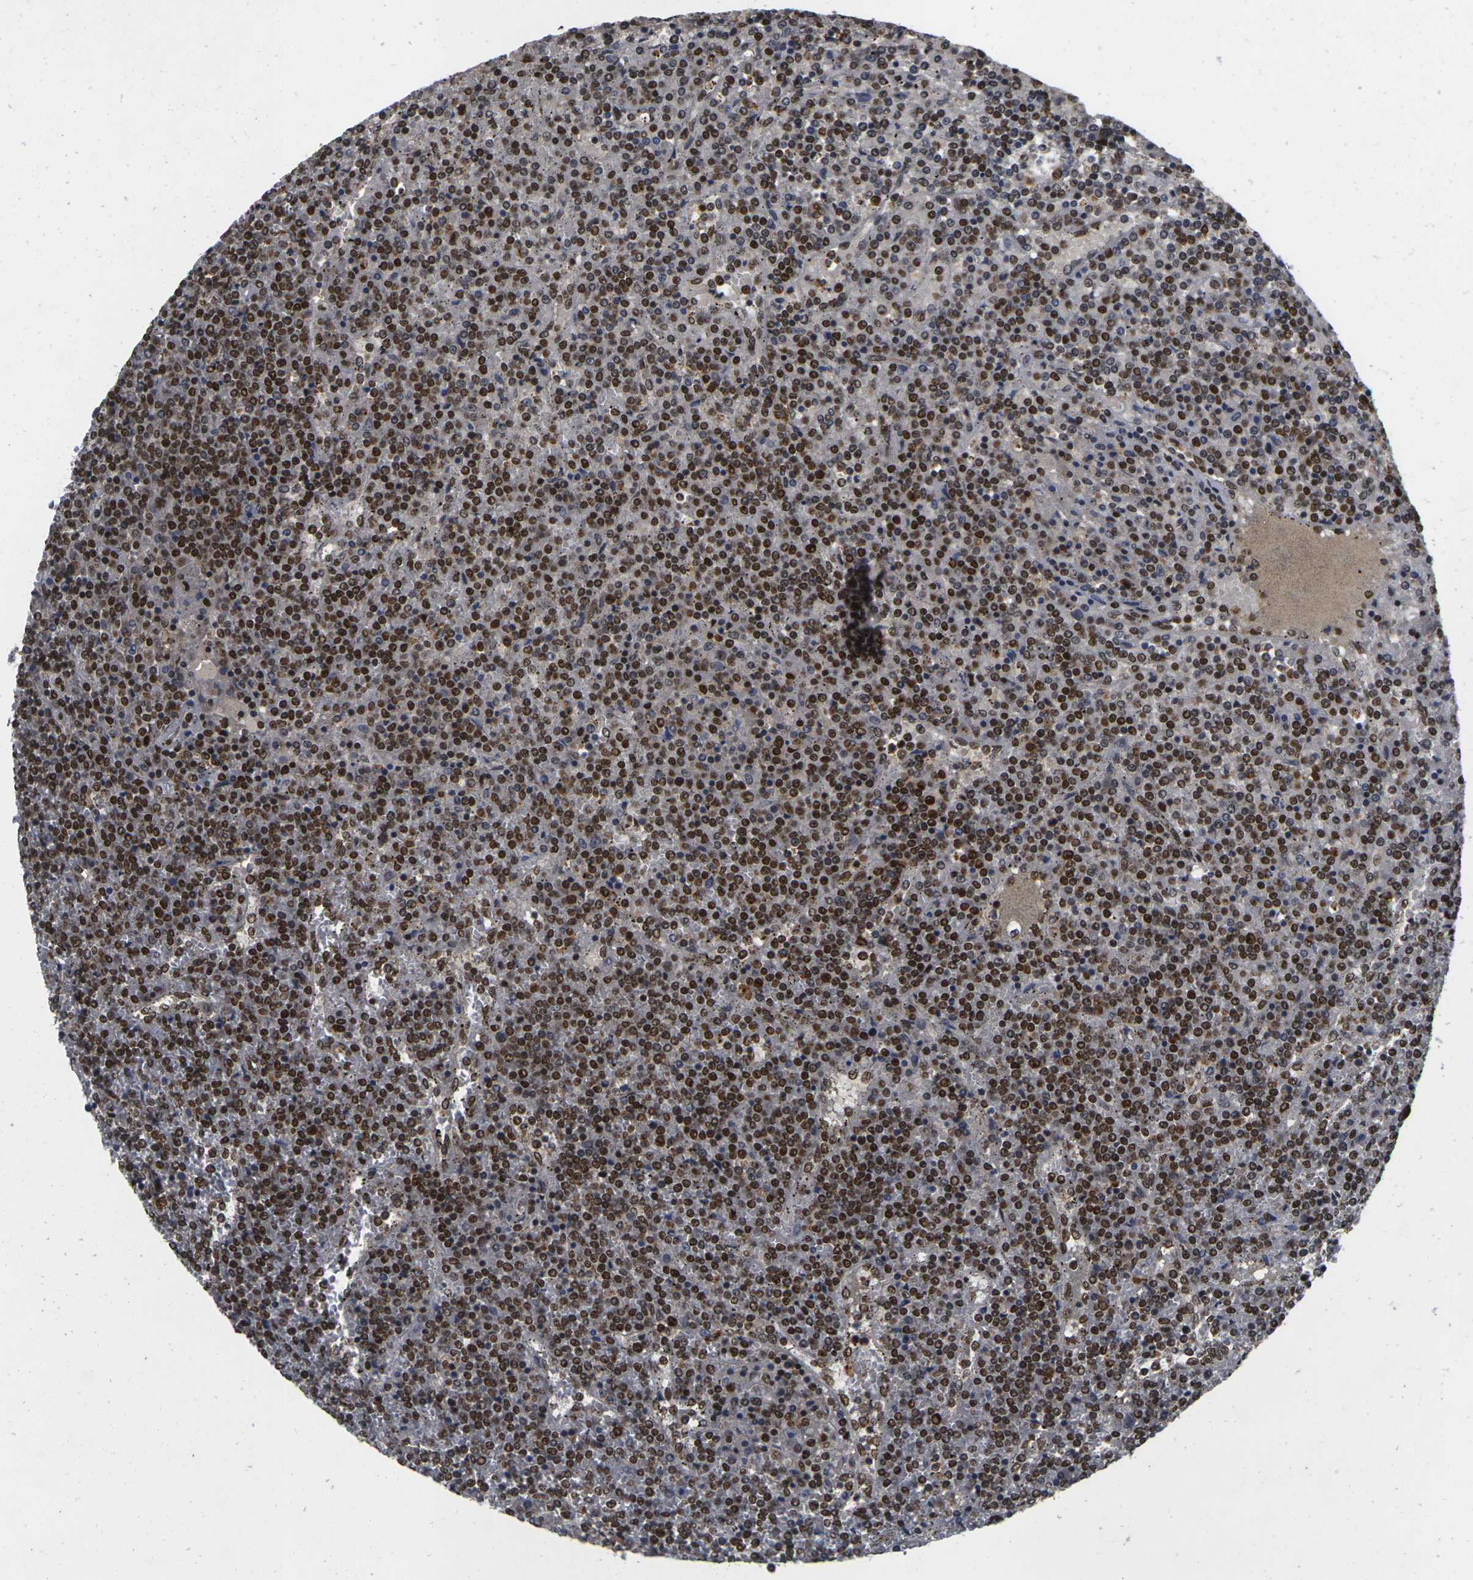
{"staining": {"intensity": "strong", "quantity": "25%-75%", "location": "nuclear"}, "tissue": "lymphoma", "cell_type": "Tumor cells", "image_type": "cancer", "snomed": [{"axis": "morphology", "description": "Malignant lymphoma, non-Hodgkin's type, Low grade"}, {"axis": "topography", "description": "Spleen"}], "caption": "Immunohistochemistry (DAB (3,3'-diaminobenzidine)) staining of human lymphoma shows strong nuclear protein positivity in about 25%-75% of tumor cells.", "gene": "GTF2E1", "patient": {"sex": "female", "age": 19}}